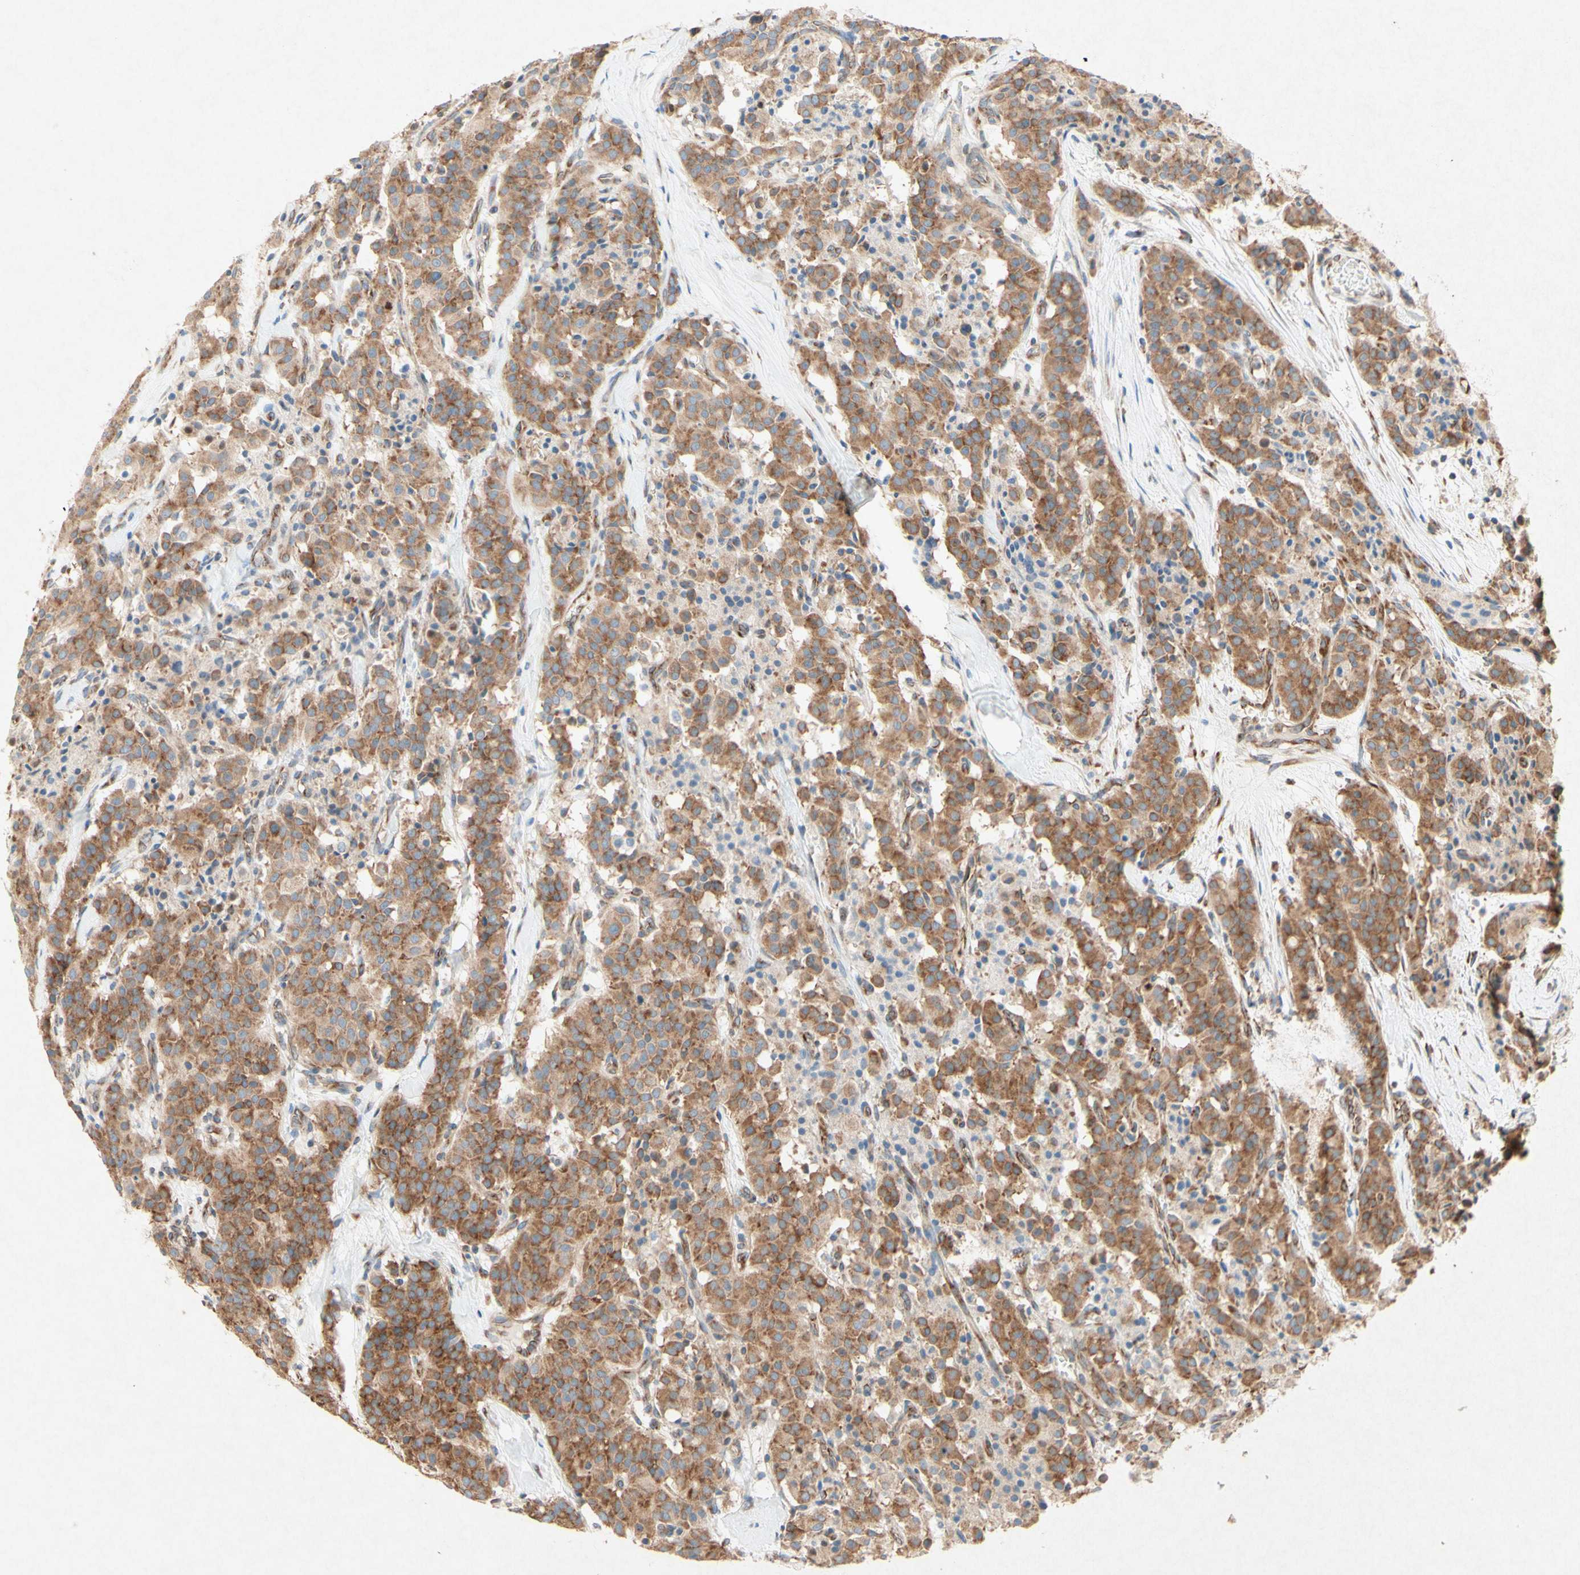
{"staining": {"intensity": "moderate", "quantity": ">75%", "location": "cytoplasmic/membranous"}, "tissue": "carcinoid", "cell_type": "Tumor cells", "image_type": "cancer", "snomed": [{"axis": "morphology", "description": "Carcinoid, malignant, NOS"}, {"axis": "topography", "description": "Lung"}], "caption": "About >75% of tumor cells in human malignant carcinoid display moderate cytoplasmic/membranous protein staining as visualized by brown immunohistochemical staining.", "gene": "PABPC1", "patient": {"sex": "male", "age": 30}}